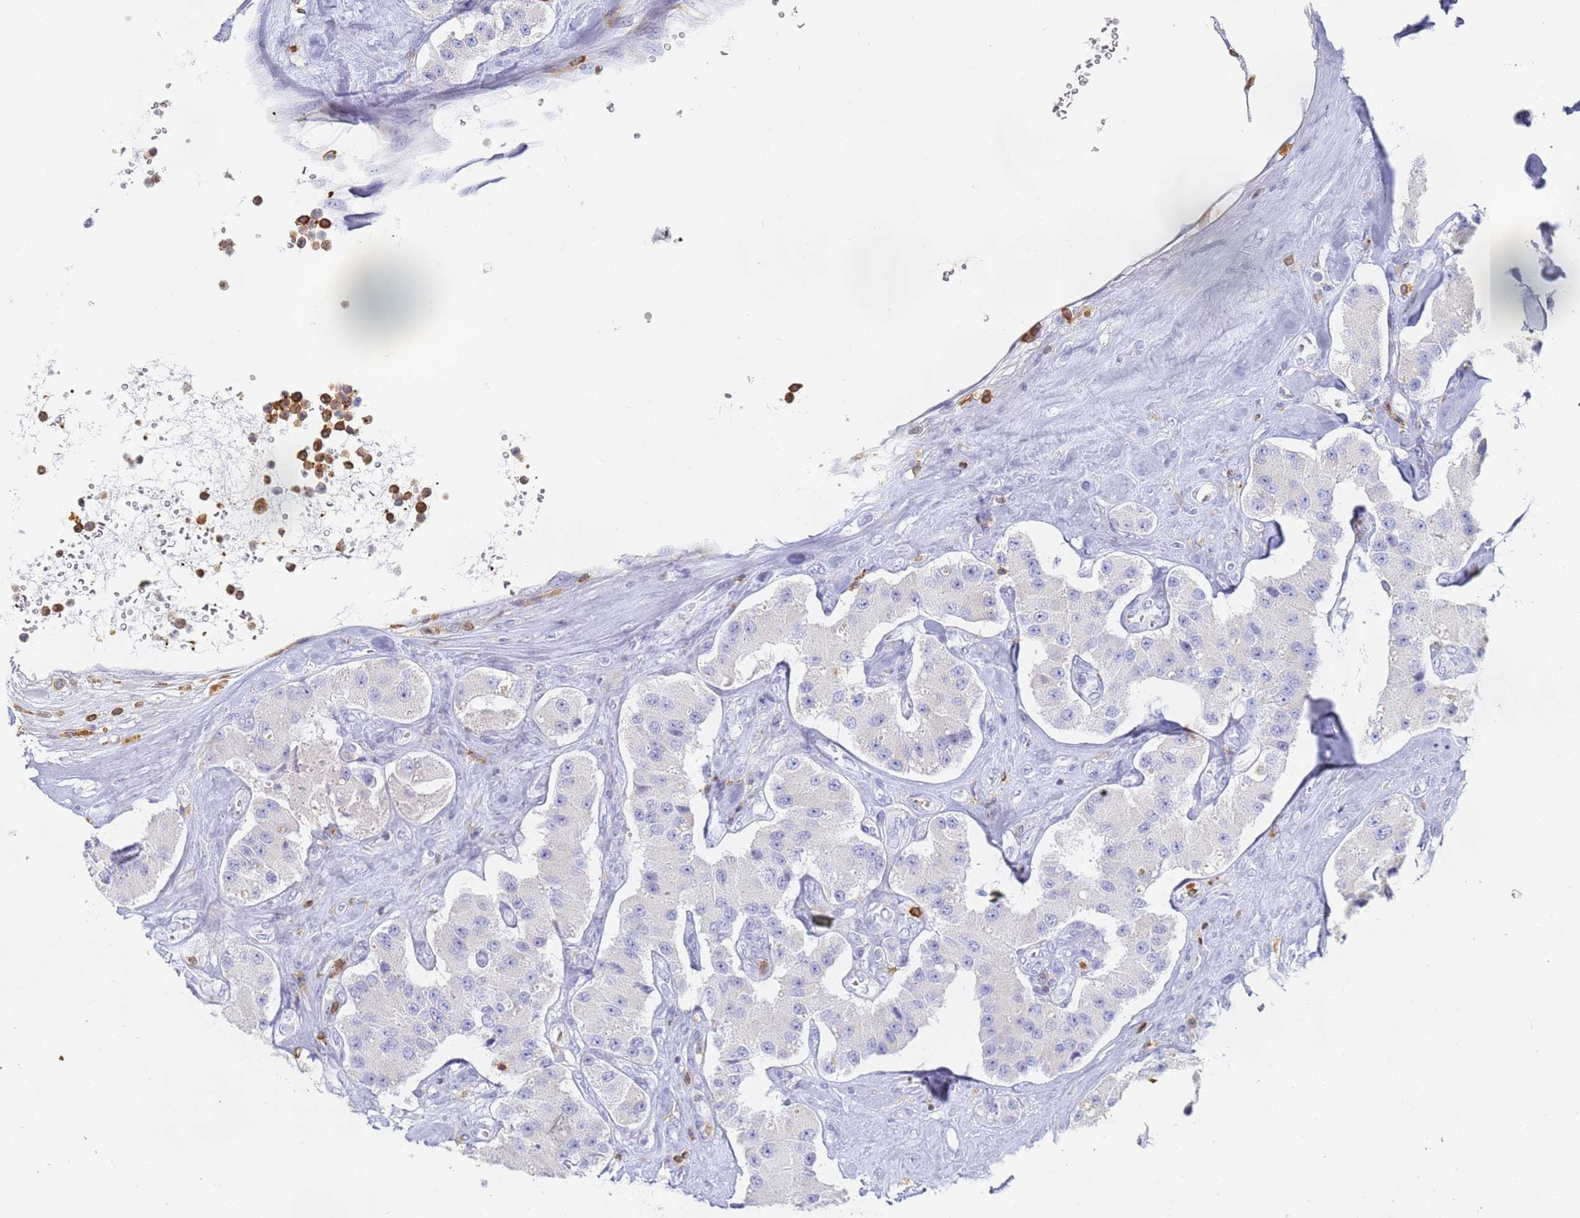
{"staining": {"intensity": "negative", "quantity": "none", "location": "none"}, "tissue": "carcinoid", "cell_type": "Tumor cells", "image_type": "cancer", "snomed": [{"axis": "morphology", "description": "Carcinoid, malignant, NOS"}, {"axis": "topography", "description": "Pancreas"}], "caption": "The IHC micrograph has no significant staining in tumor cells of malignant carcinoid tissue.", "gene": "BIN2", "patient": {"sex": "male", "age": 41}}